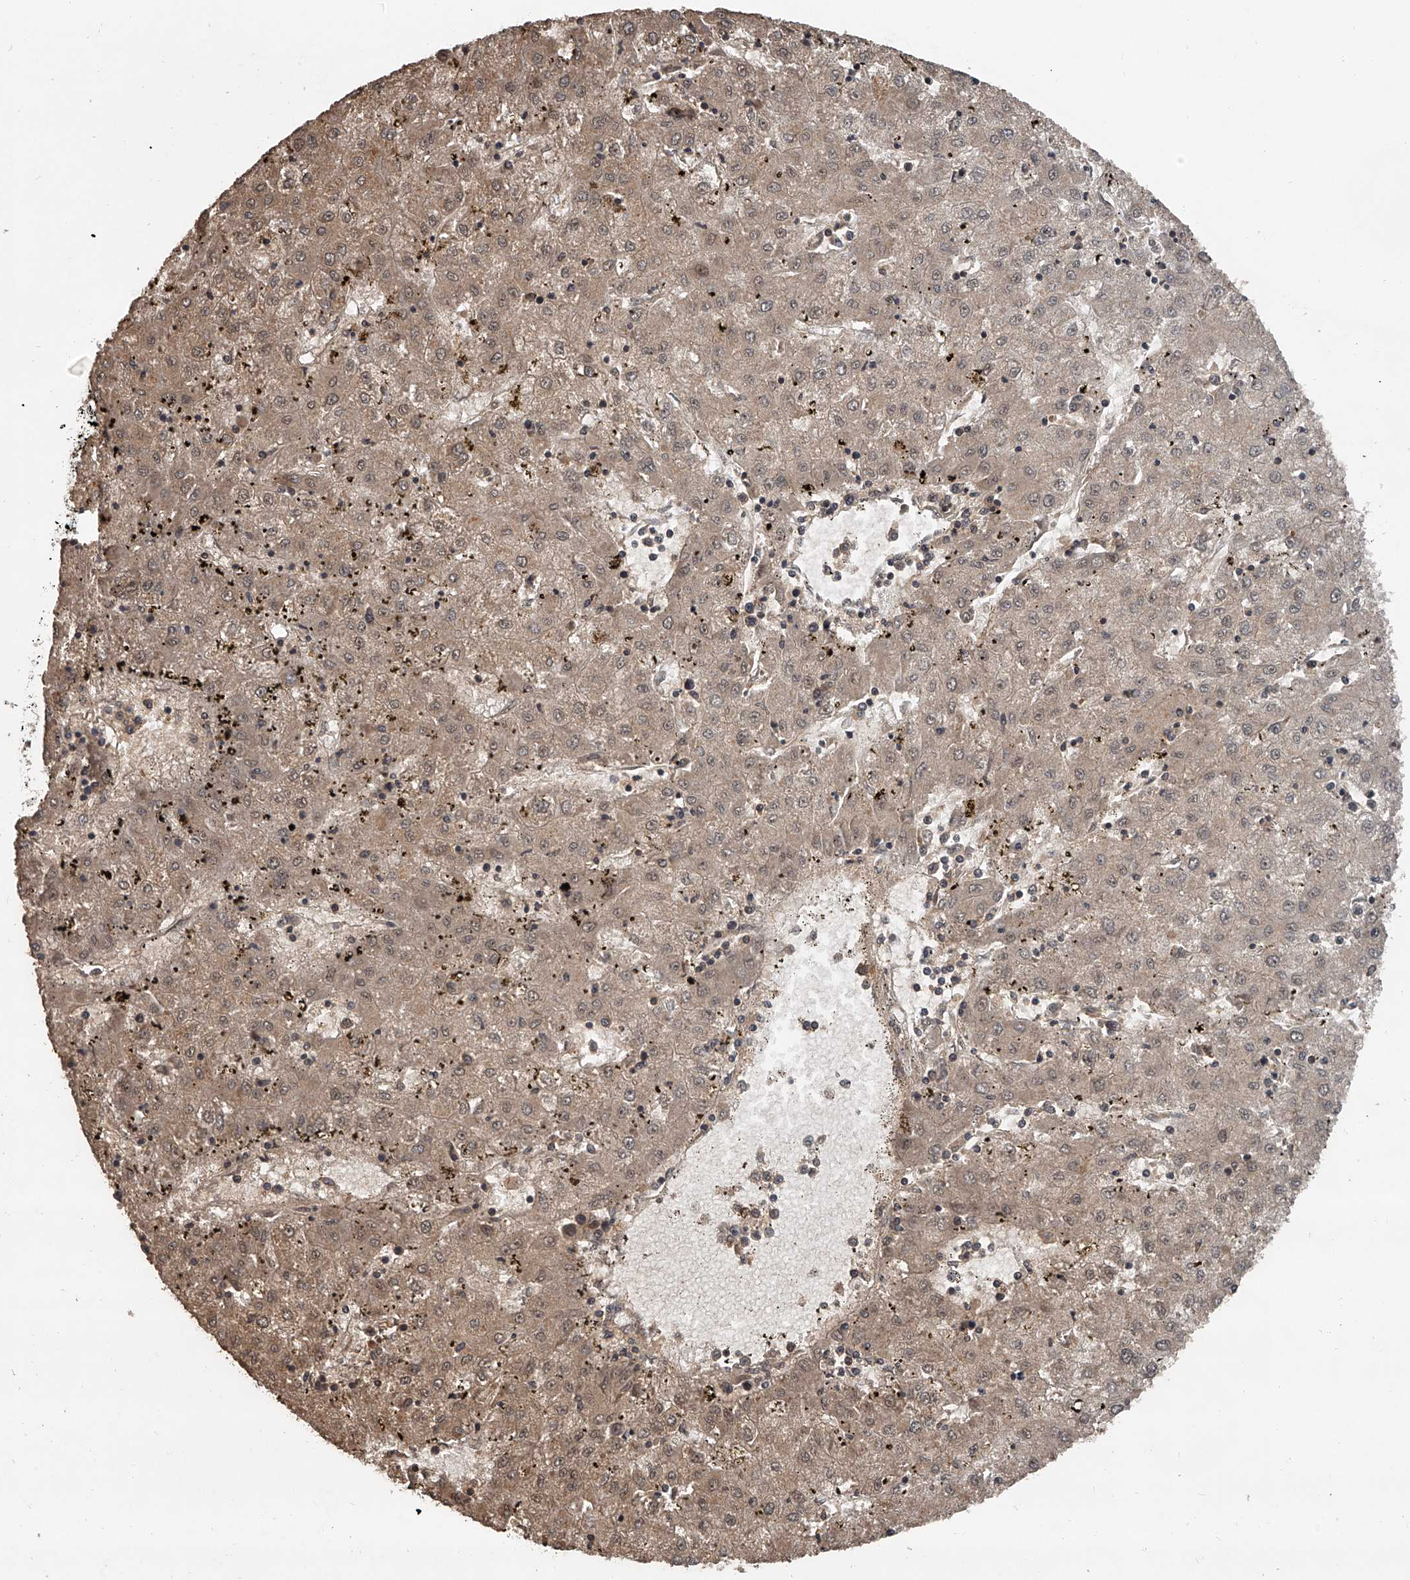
{"staining": {"intensity": "moderate", "quantity": ">75%", "location": "cytoplasmic/membranous,nuclear"}, "tissue": "liver cancer", "cell_type": "Tumor cells", "image_type": "cancer", "snomed": [{"axis": "morphology", "description": "Carcinoma, Hepatocellular, NOS"}, {"axis": "topography", "description": "Liver"}], "caption": "Approximately >75% of tumor cells in liver hepatocellular carcinoma exhibit moderate cytoplasmic/membranous and nuclear protein staining as visualized by brown immunohistochemical staining.", "gene": "PLEKHG1", "patient": {"sex": "male", "age": 72}}